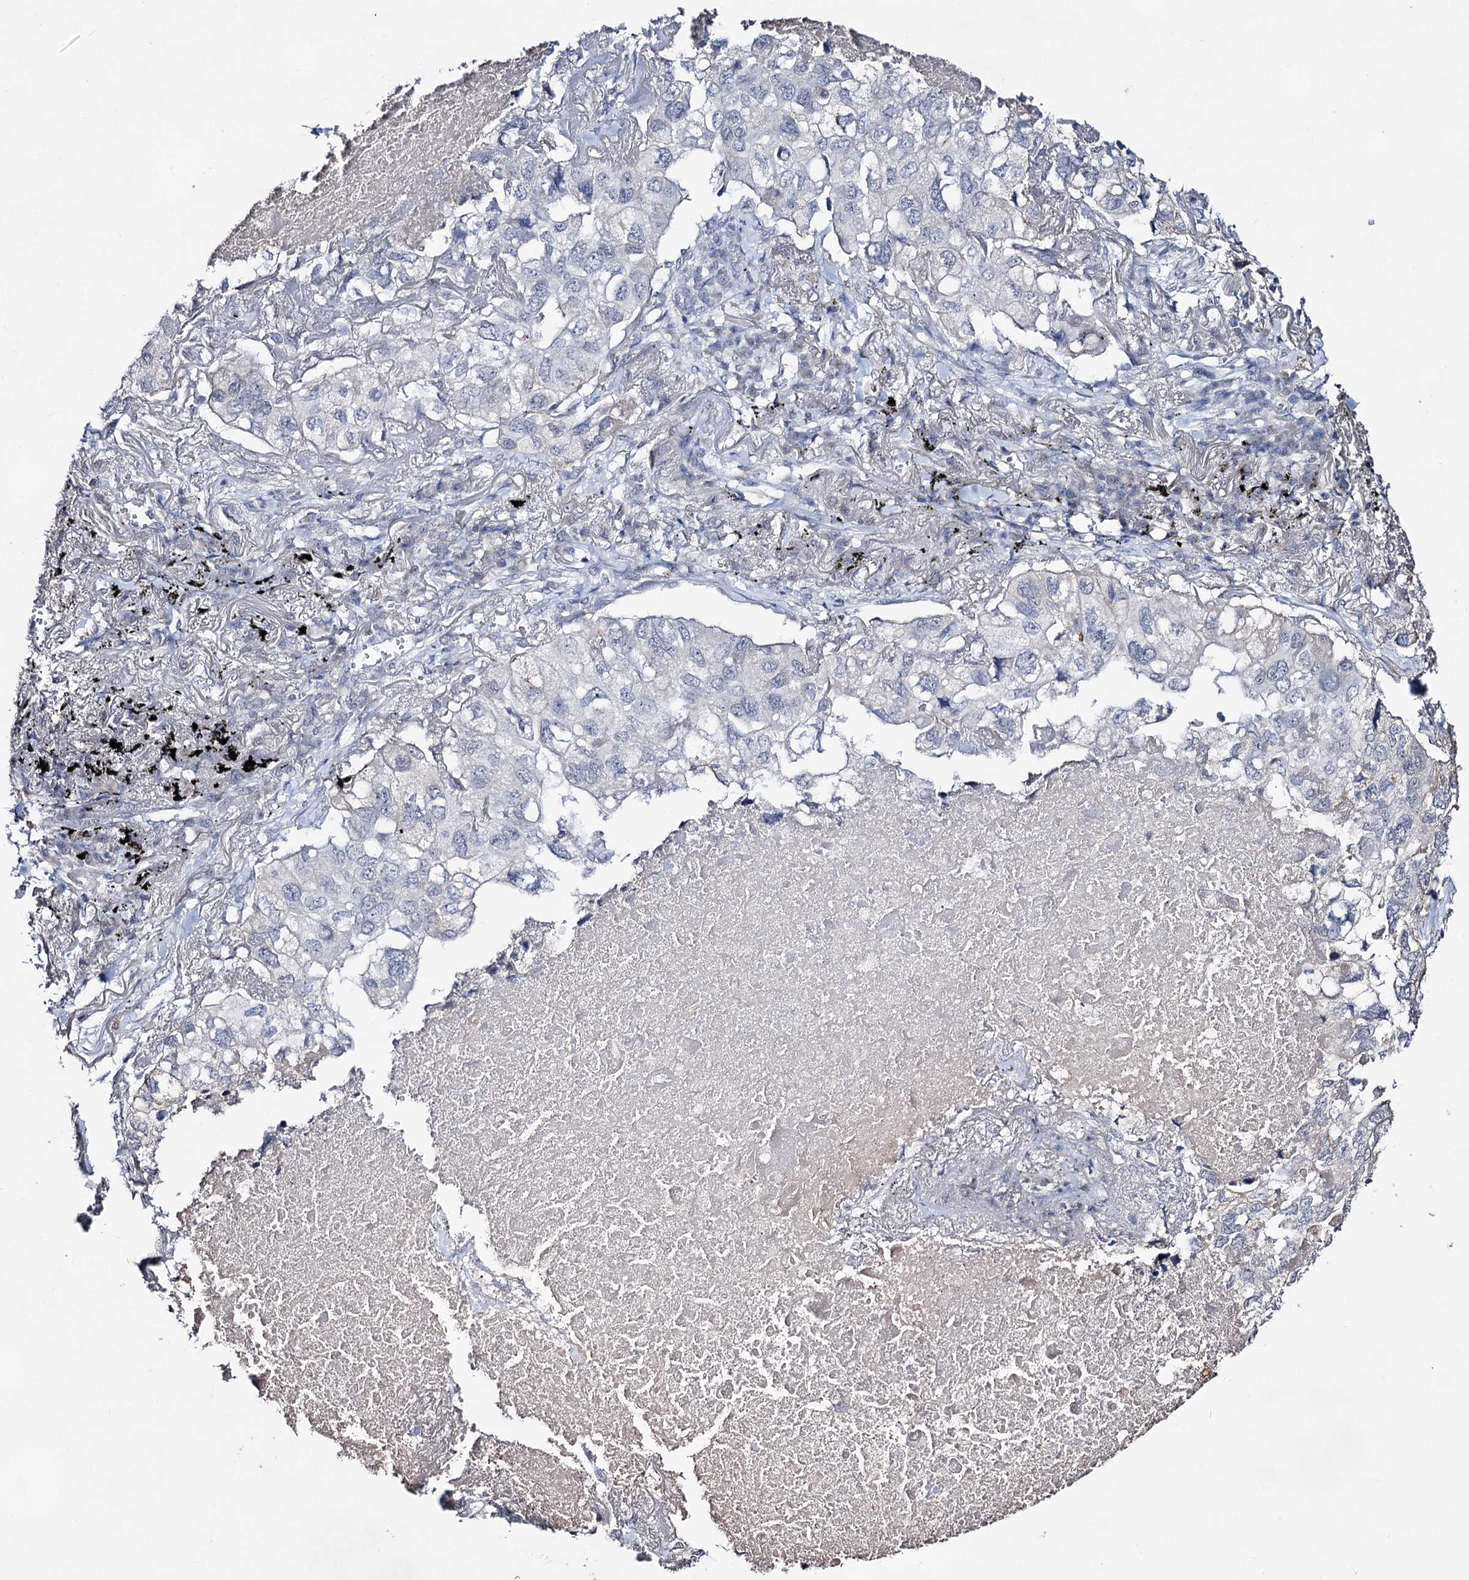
{"staining": {"intensity": "negative", "quantity": "none", "location": "none"}, "tissue": "lung cancer", "cell_type": "Tumor cells", "image_type": "cancer", "snomed": [{"axis": "morphology", "description": "Adenocarcinoma, NOS"}, {"axis": "topography", "description": "Lung"}], "caption": "A high-resolution photomicrograph shows immunohistochemistry staining of adenocarcinoma (lung), which exhibits no significant expression in tumor cells.", "gene": "PLIN1", "patient": {"sex": "male", "age": 65}}